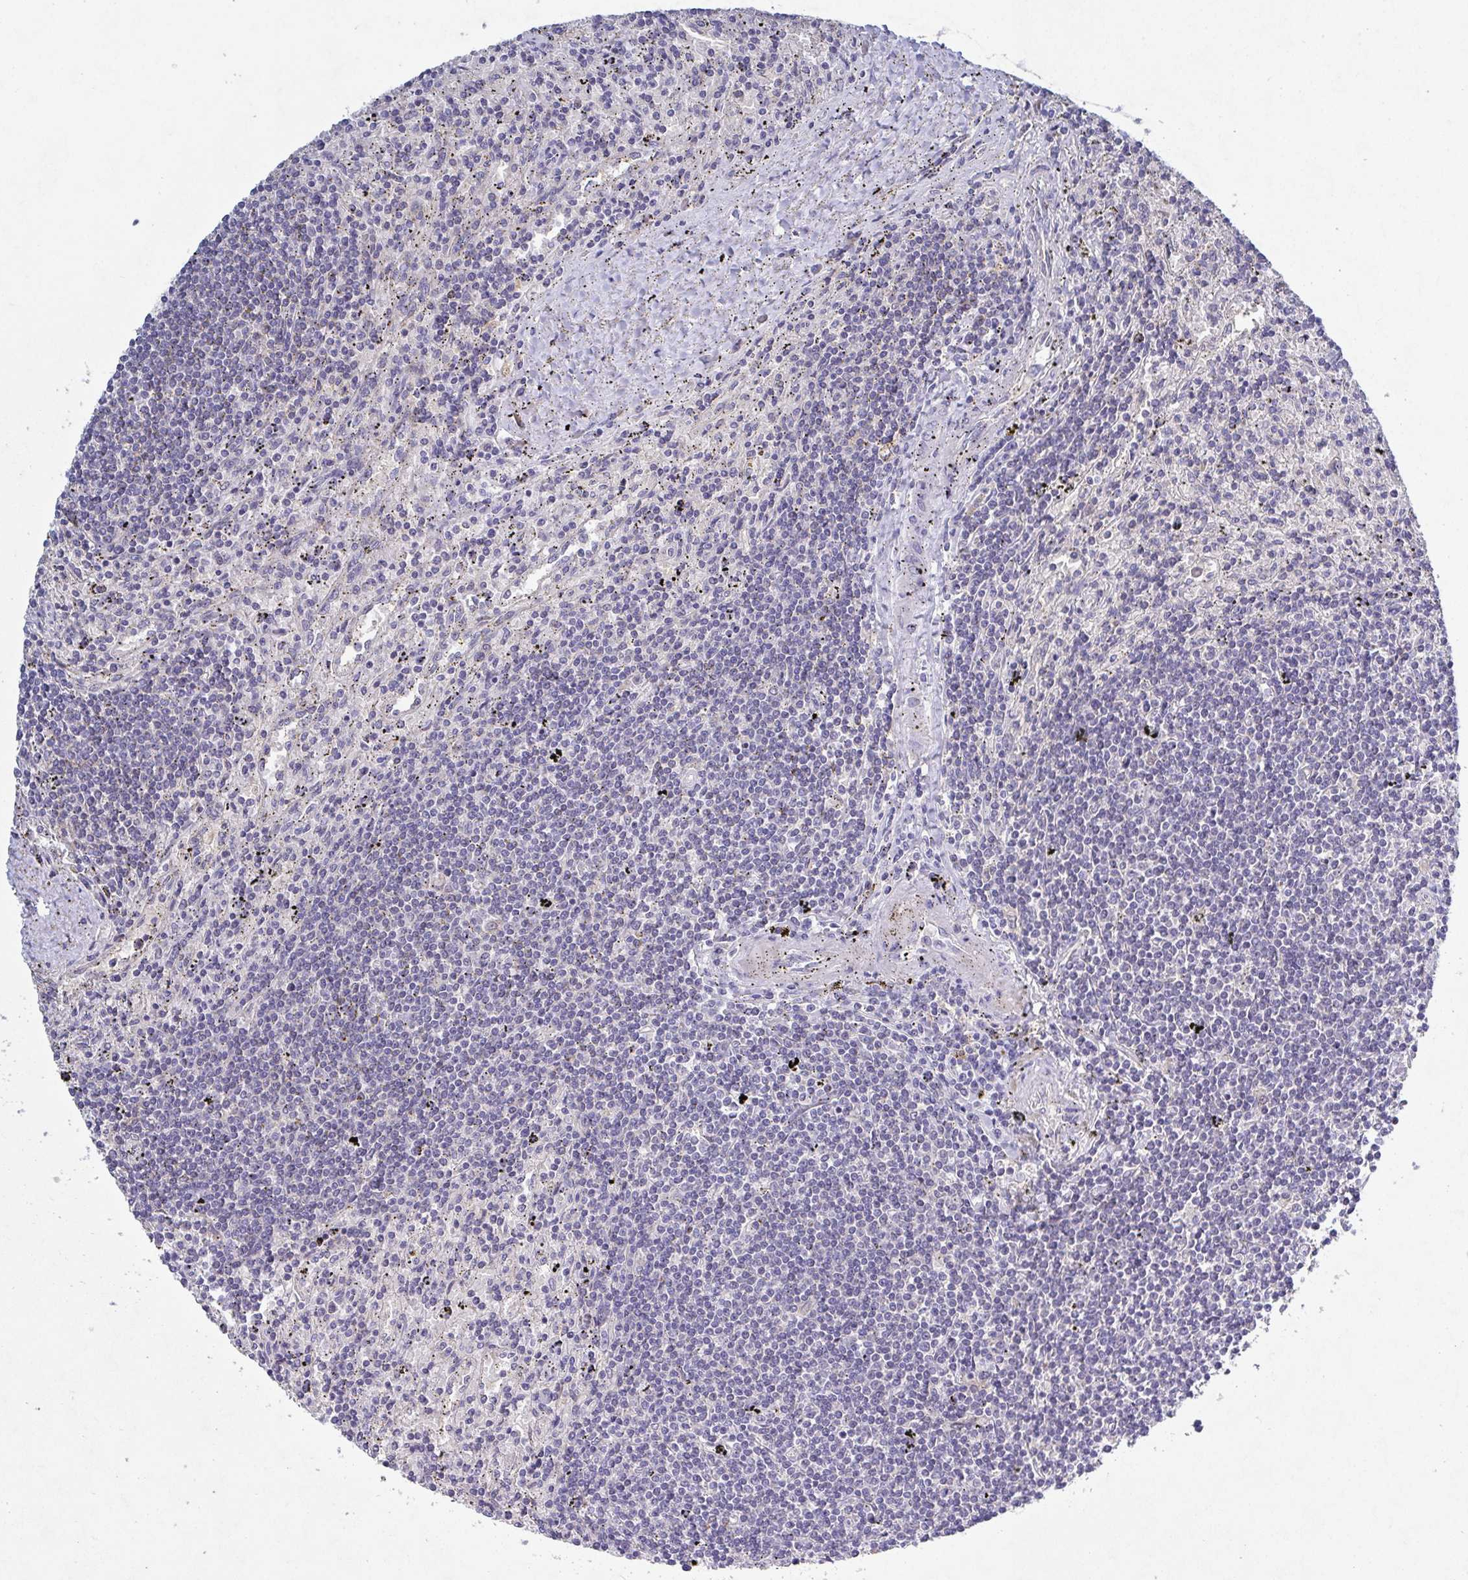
{"staining": {"intensity": "negative", "quantity": "none", "location": "none"}, "tissue": "lymphoma", "cell_type": "Tumor cells", "image_type": "cancer", "snomed": [{"axis": "morphology", "description": "Malignant lymphoma, non-Hodgkin's type, Low grade"}, {"axis": "topography", "description": "Spleen"}], "caption": "DAB immunohistochemical staining of lymphoma exhibits no significant positivity in tumor cells.", "gene": "GALNT13", "patient": {"sex": "male", "age": 76}}